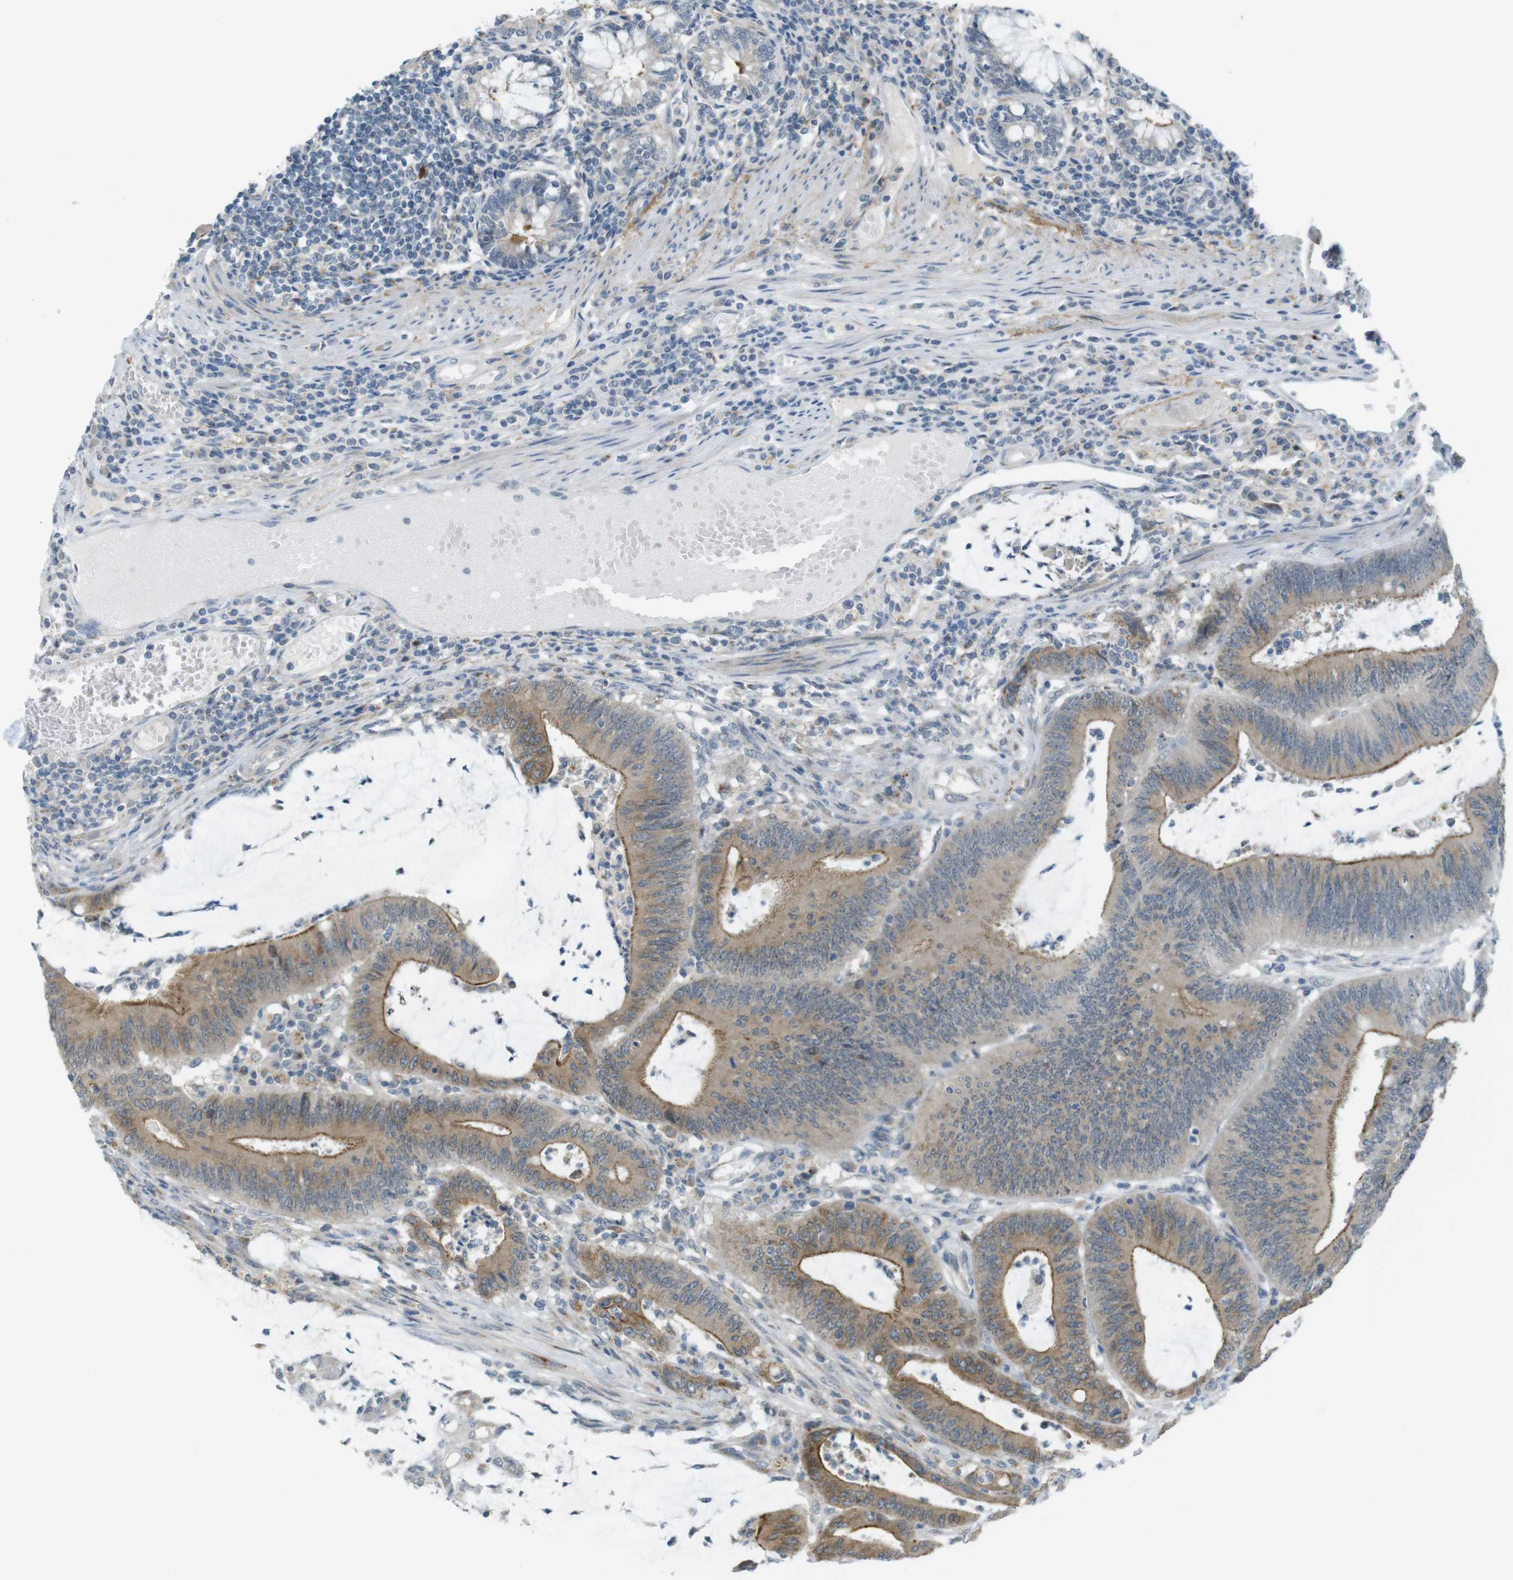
{"staining": {"intensity": "moderate", "quantity": ">75%", "location": "cytoplasmic/membranous"}, "tissue": "colorectal cancer", "cell_type": "Tumor cells", "image_type": "cancer", "snomed": [{"axis": "morphology", "description": "Adenocarcinoma, NOS"}, {"axis": "topography", "description": "Rectum"}], "caption": "Immunohistochemistry (IHC) image of human colorectal cancer (adenocarcinoma) stained for a protein (brown), which shows medium levels of moderate cytoplasmic/membranous expression in about >75% of tumor cells.", "gene": "UGT8", "patient": {"sex": "female", "age": 66}}